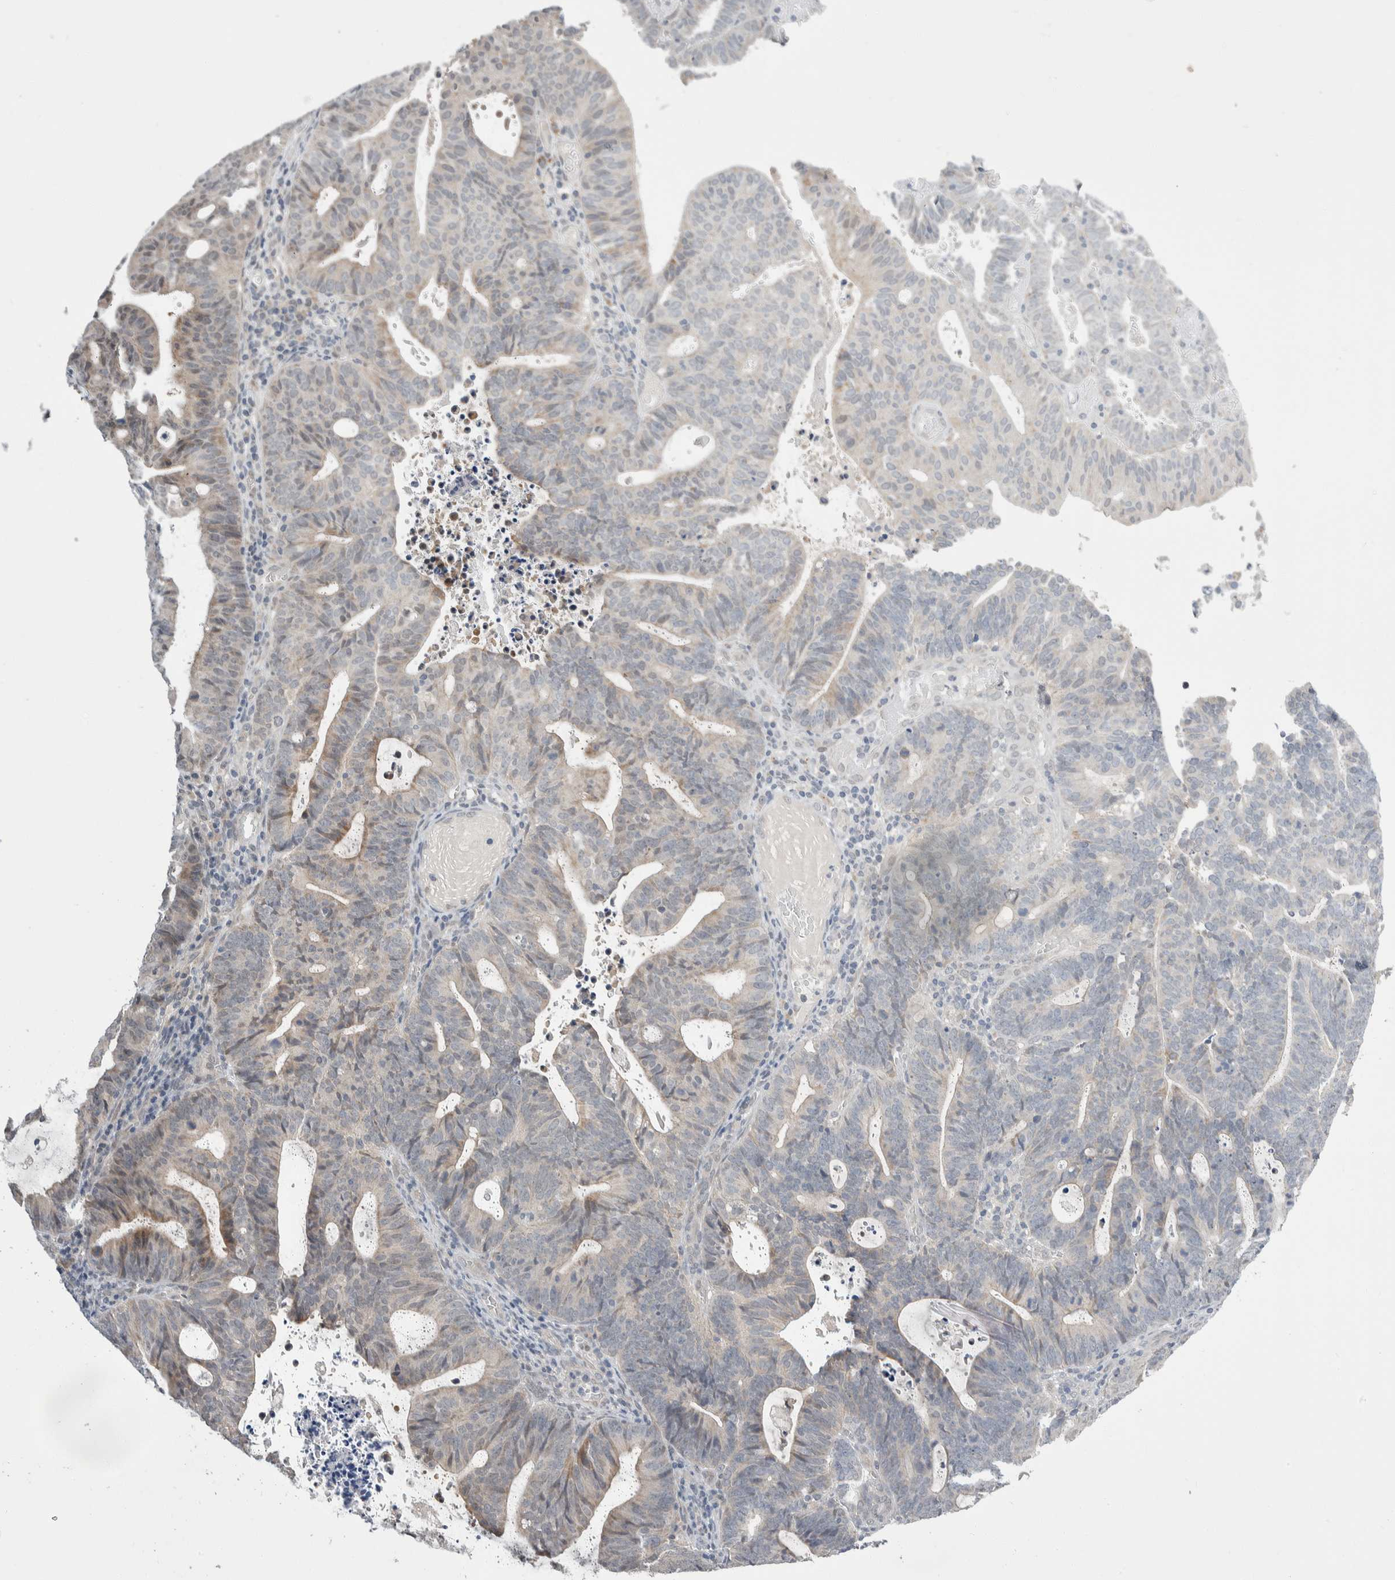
{"staining": {"intensity": "moderate", "quantity": "25%-75%", "location": "cytoplasmic/membranous"}, "tissue": "endometrial cancer", "cell_type": "Tumor cells", "image_type": "cancer", "snomed": [{"axis": "morphology", "description": "Adenocarcinoma, NOS"}, {"axis": "topography", "description": "Uterus"}], "caption": "A histopathology image of endometrial adenocarcinoma stained for a protein demonstrates moderate cytoplasmic/membranous brown staining in tumor cells.", "gene": "SHPK", "patient": {"sex": "female", "age": 83}}